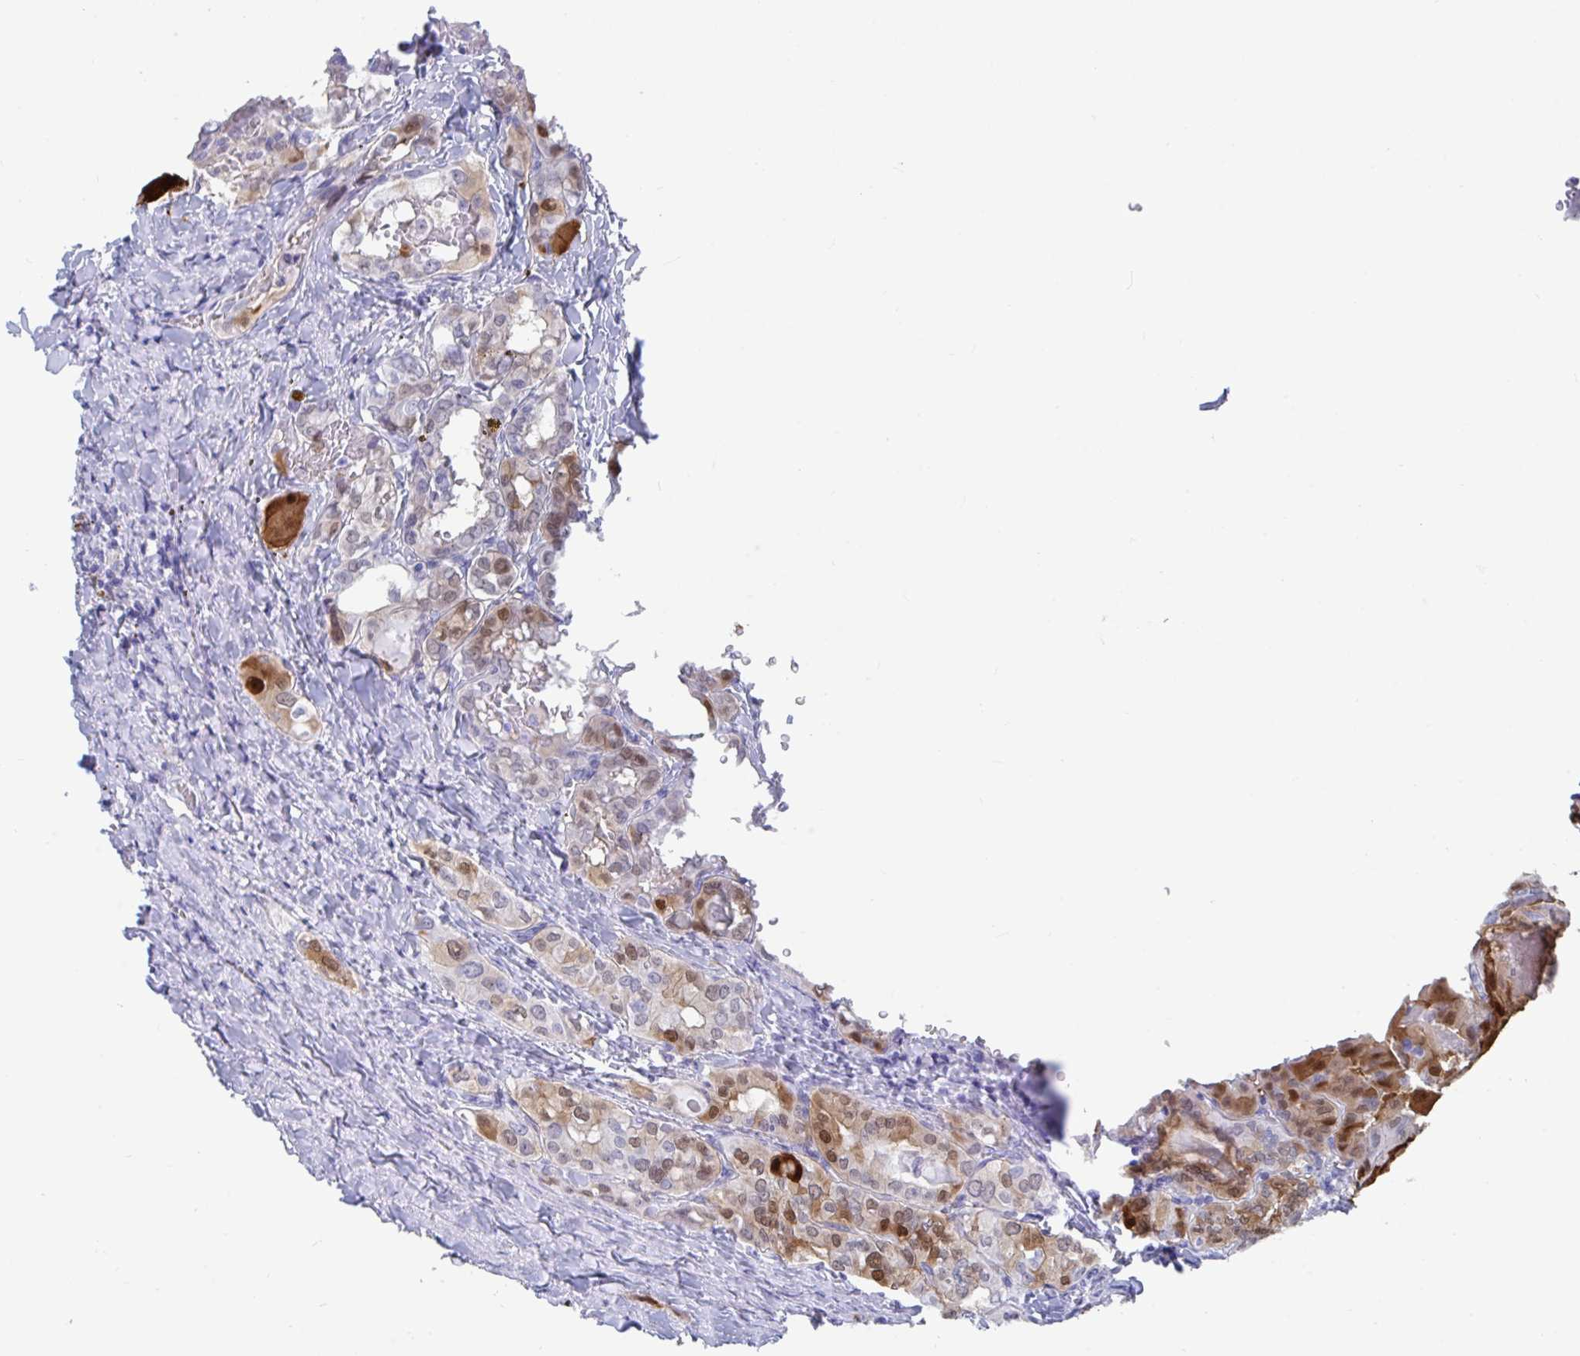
{"staining": {"intensity": "moderate", "quantity": "25%-75%", "location": "cytoplasmic/membranous,nuclear"}, "tissue": "thyroid cancer", "cell_type": "Tumor cells", "image_type": "cancer", "snomed": [{"axis": "morphology", "description": "Papillary adenocarcinoma, NOS"}, {"axis": "topography", "description": "Thyroid gland"}], "caption": "The micrograph demonstrates immunohistochemical staining of thyroid cancer (papillary adenocarcinoma). There is moderate cytoplasmic/membranous and nuclear staining is appreciated in about 25%-75% of tumor cells.", "gene": "GKN2", "patient": {"sex": "female", "age": 46}}